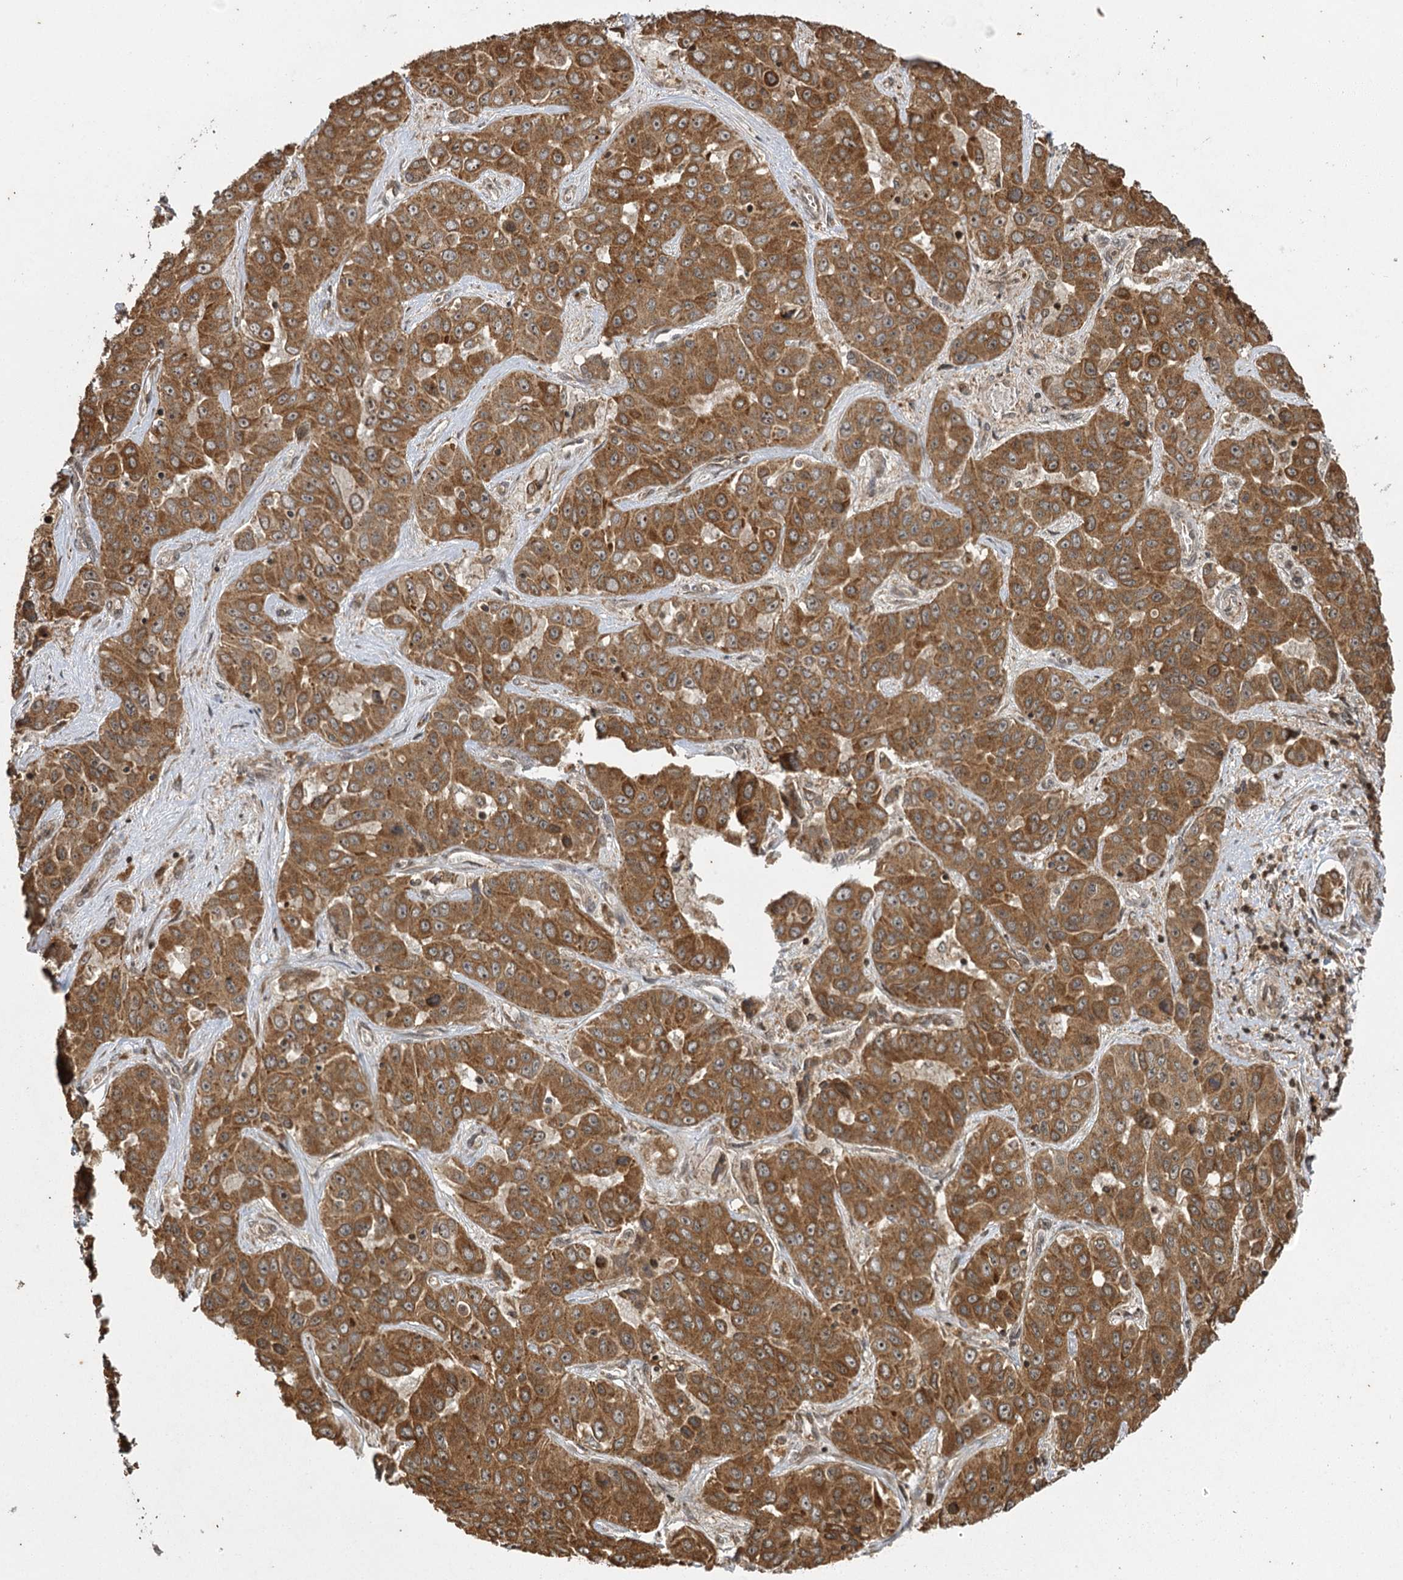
{"staining": {"intensity": "moderate", "quantity": ">75%", "location": "cytoplasmic/membranous,nuclear"}, "tissue": "liver cancer", "cell_type": "Tumor cells", "image_type": "cancer", "snomed": [{"axis": "morphology", "description": "Cholangiocarcinoma"}, {"axis": "topography", "description": "Liver"}], "caption": "Immunohistochemical staining of liver cholangiocarcinoma reveals moderate cytoplasmic/membranous and nuclear protein expression in approximately >75% of tumor cells.", "gene": "IL11RA", "patient": {"sex": "female", "age": 52}}